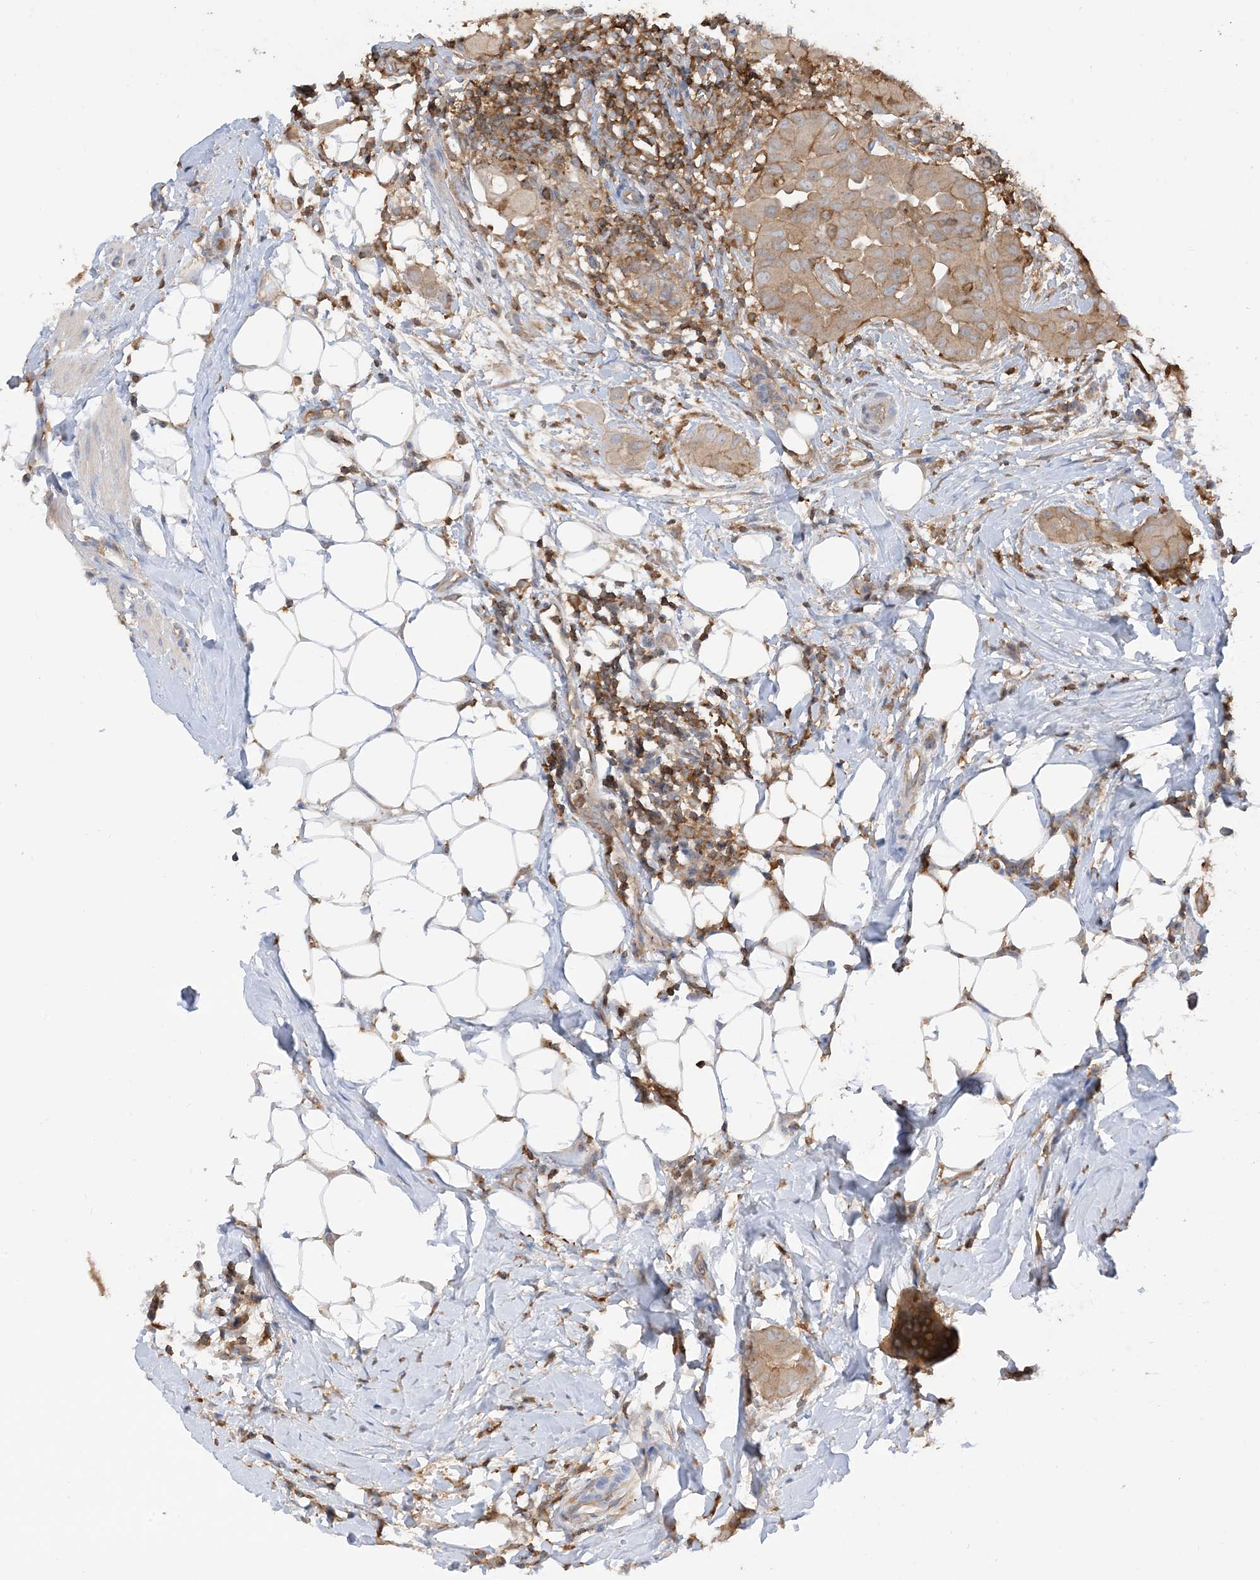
{"staining": {"intensity": "moderate", "quantity": ">75%", "location": "cytoplasmic/membranous"}, "tissue": "thyroid cancer", "cell_type": "Tumor cells", "image_type": "cancer", "snomed": [{"axis": "morphology", "description": "Papillary adenocarcinoma, NOS"}, {"axis": "topography", "description": "Thyroid gland"}], "caption": "Thyroid cancer was stained to show a protein in brown. There is medium levels of moderate cytoplasmic/membranous positivity in about >75% of tumor cells. The protein is stained brown, and the nuclei are stained in blue (DAB IHC with brightfield microscopy, high magnification).", "gene": "CAPZB", "patient": {"sex": "male", "age": 33}}